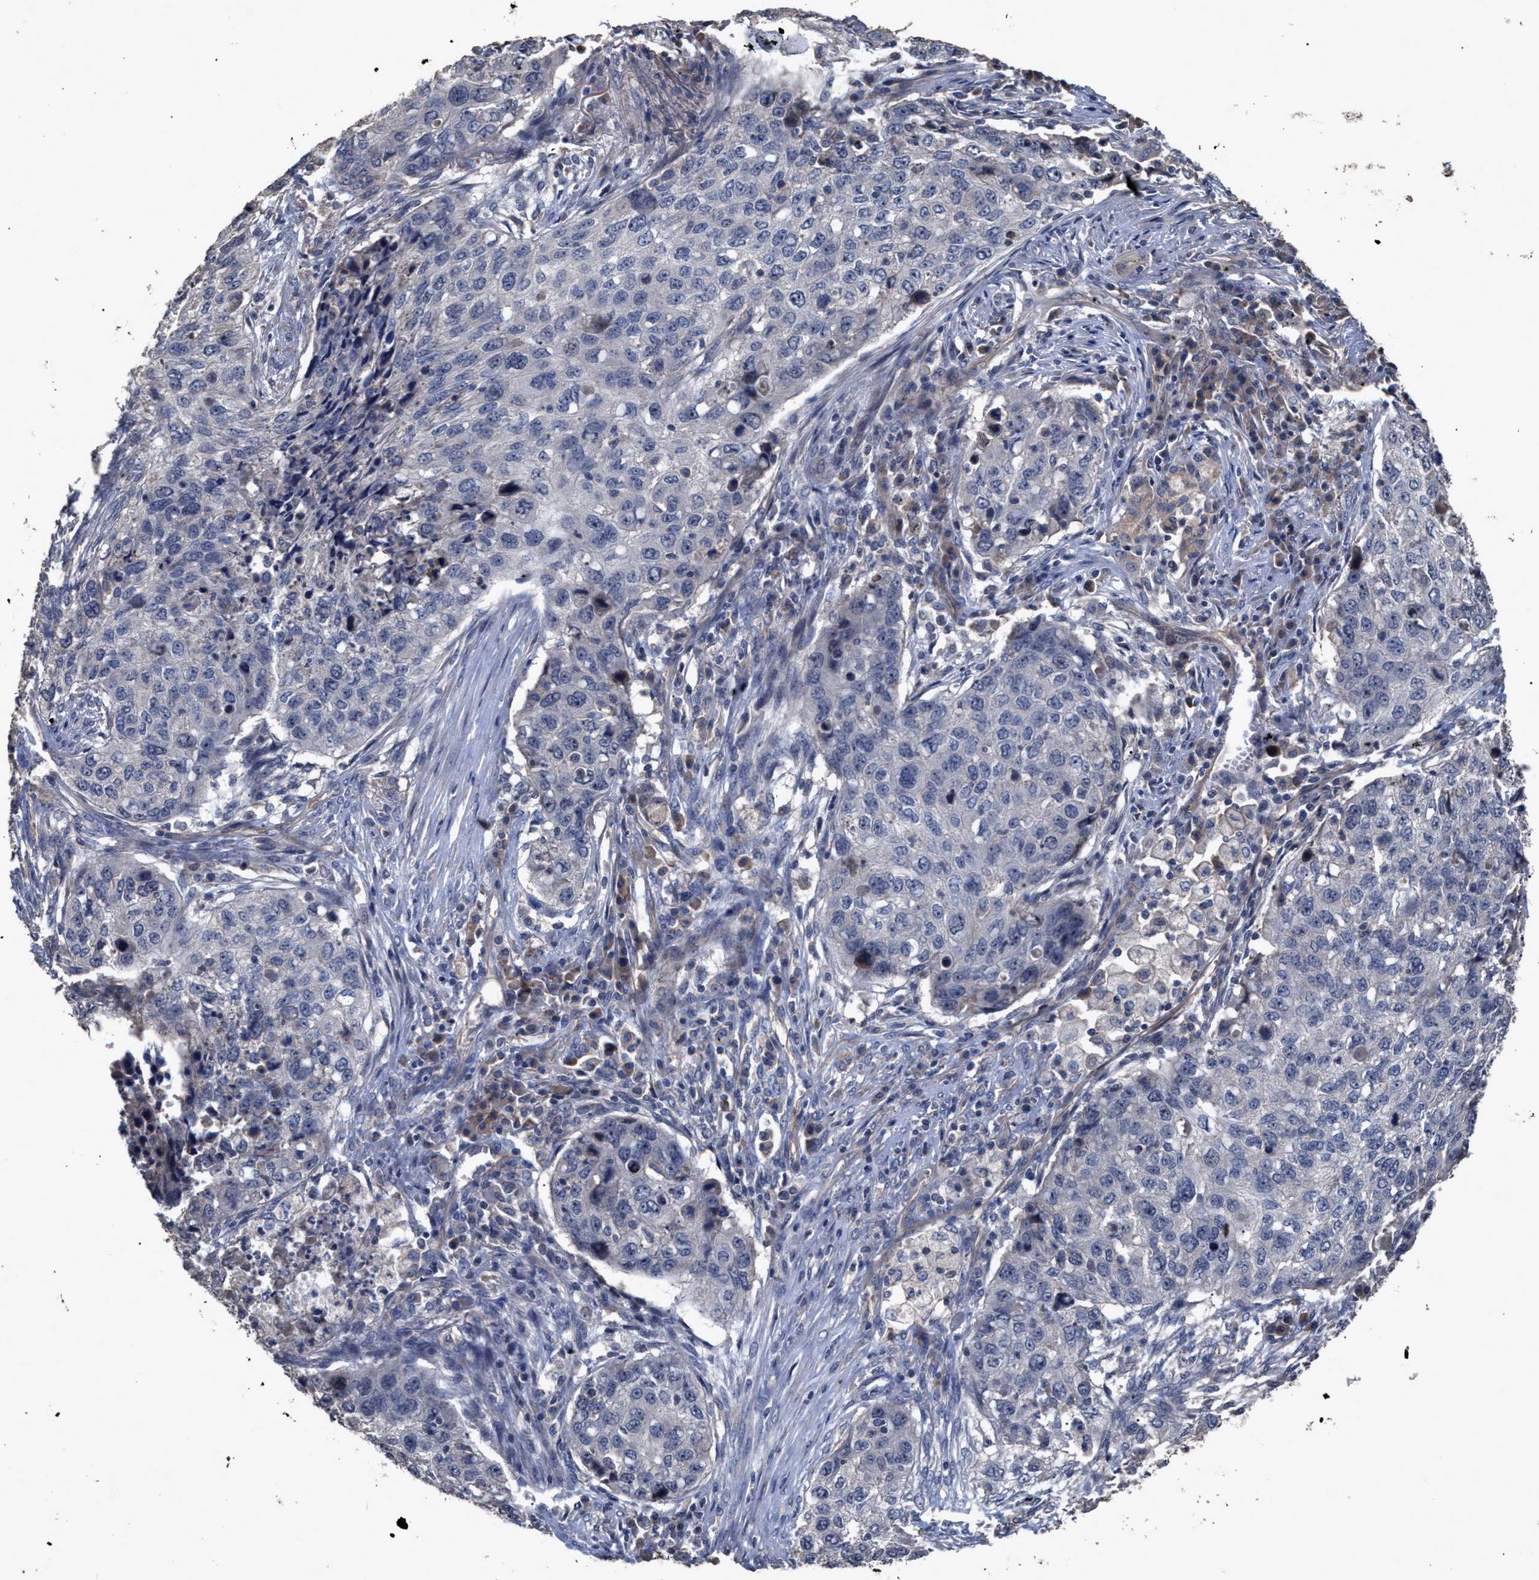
{"staining": {"intensity": "negative", "quantity": "none", "location": "none"}, "tissue": "lung cancer", "cell_type": "Tumor cells", "image_type": "cancer", "snomed": [{"axis": "morphology", "description": "Squamous cell carcinoma, NOS"}, {"axis": "topography", "description": "Lung"}], "caption": "Tumor cells are negative for protein expression in human lung cancer.", "gene": "BTN2A1", "patient": {"sex": "female", "age": 63}}